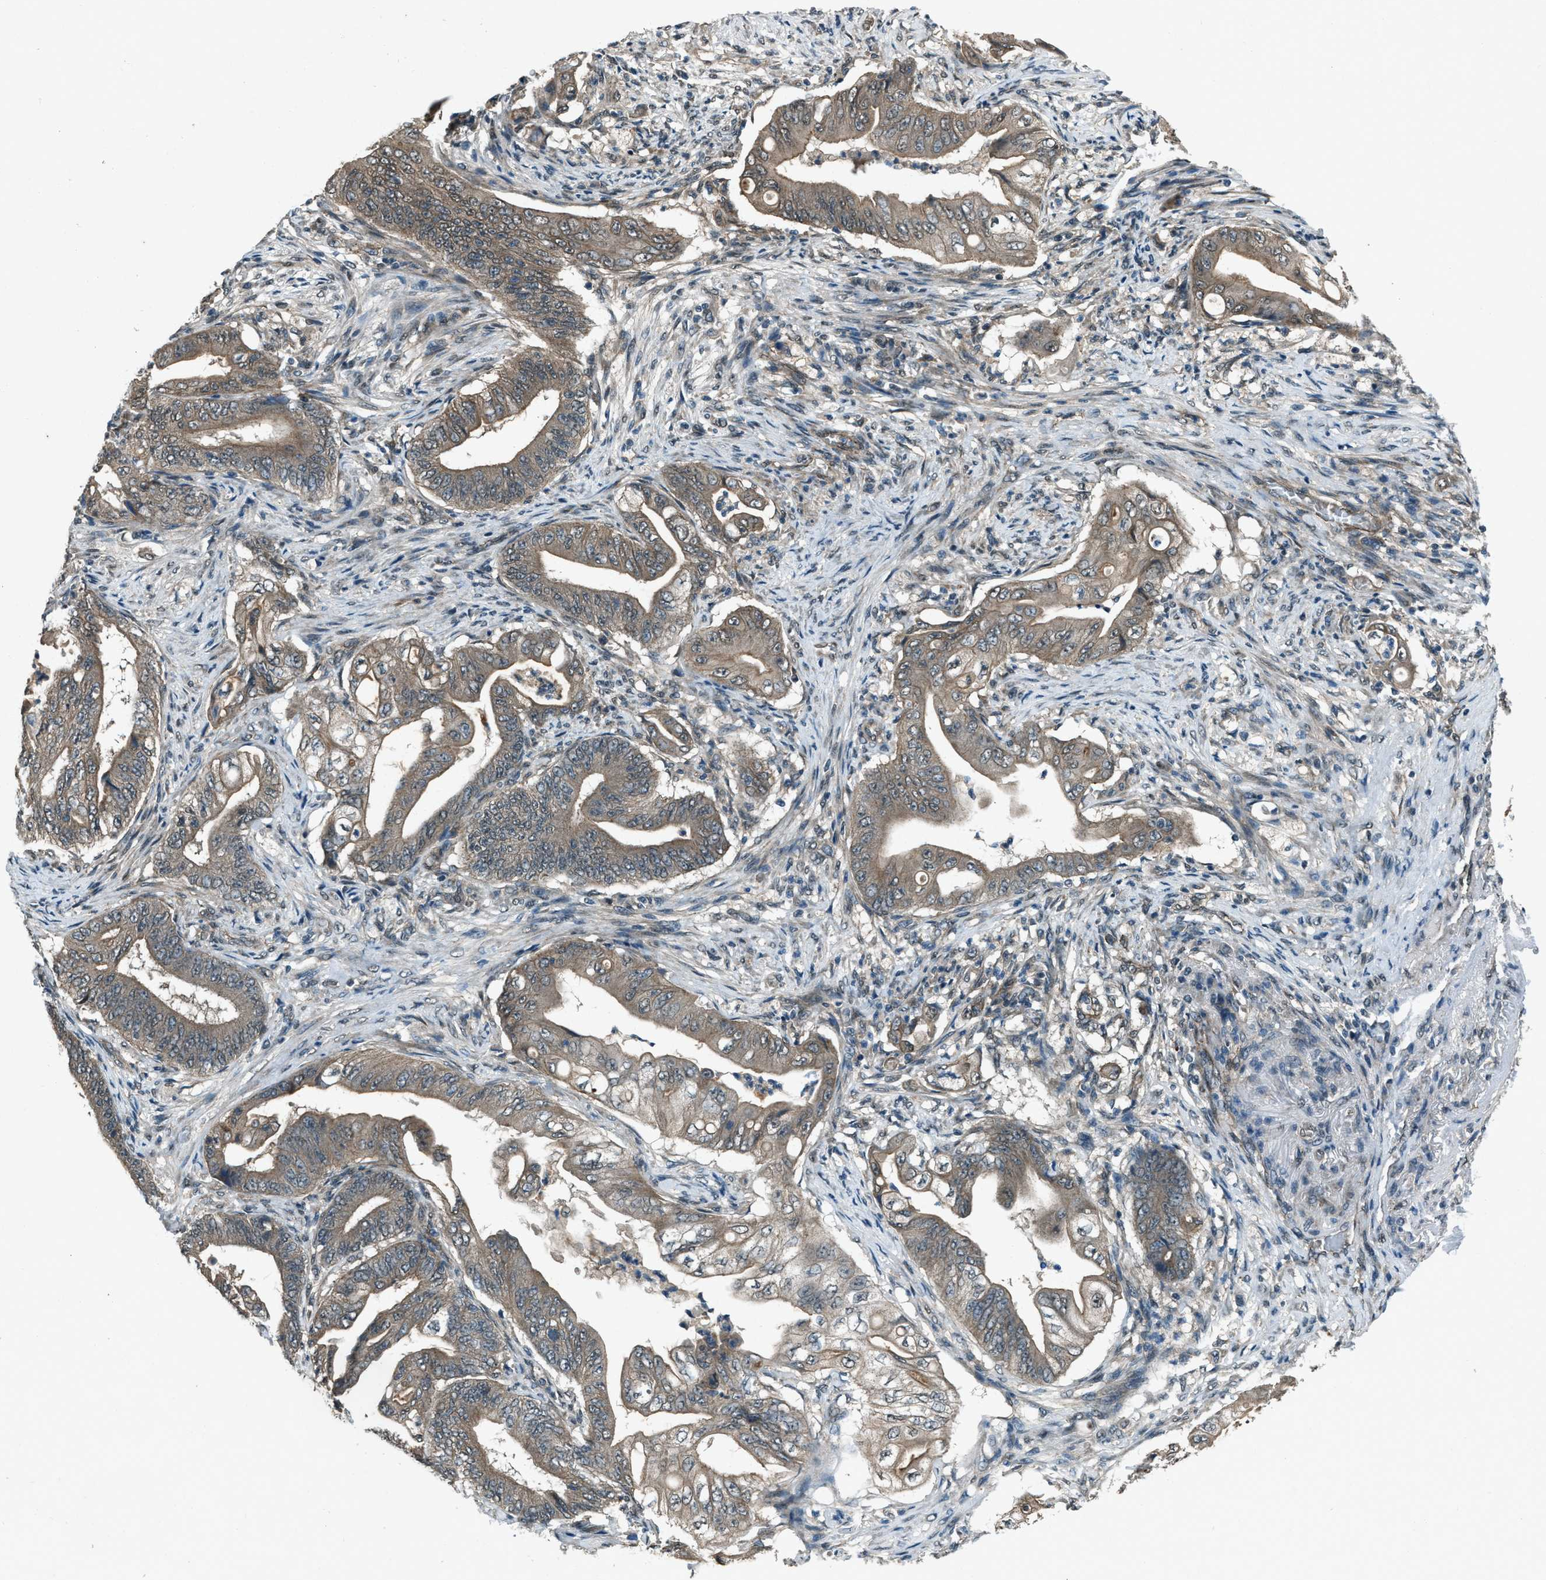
{"staining": {"intensity": "moderate", "quantity": ">75%", "location": "cytoplasmic/membranous"}, "tissue": "stomach cancer", "cell_type": "Tumor cells", "image_type": "cancer", "snomed": [{"axis": "morphology", "description": "Adenocarcinoma, NOS"}, {"axis": "topography", "description": "Stomach"}], "caption": "High-power microscopy captured an IHC micrograph of stomach cancer (adenocarcinoma), revealing moderate cytoplasmic/membranous expression in approximately >75% of tumor cells.", "gene": "SVIL", "patient": {"sex": "female", "age": 73}}